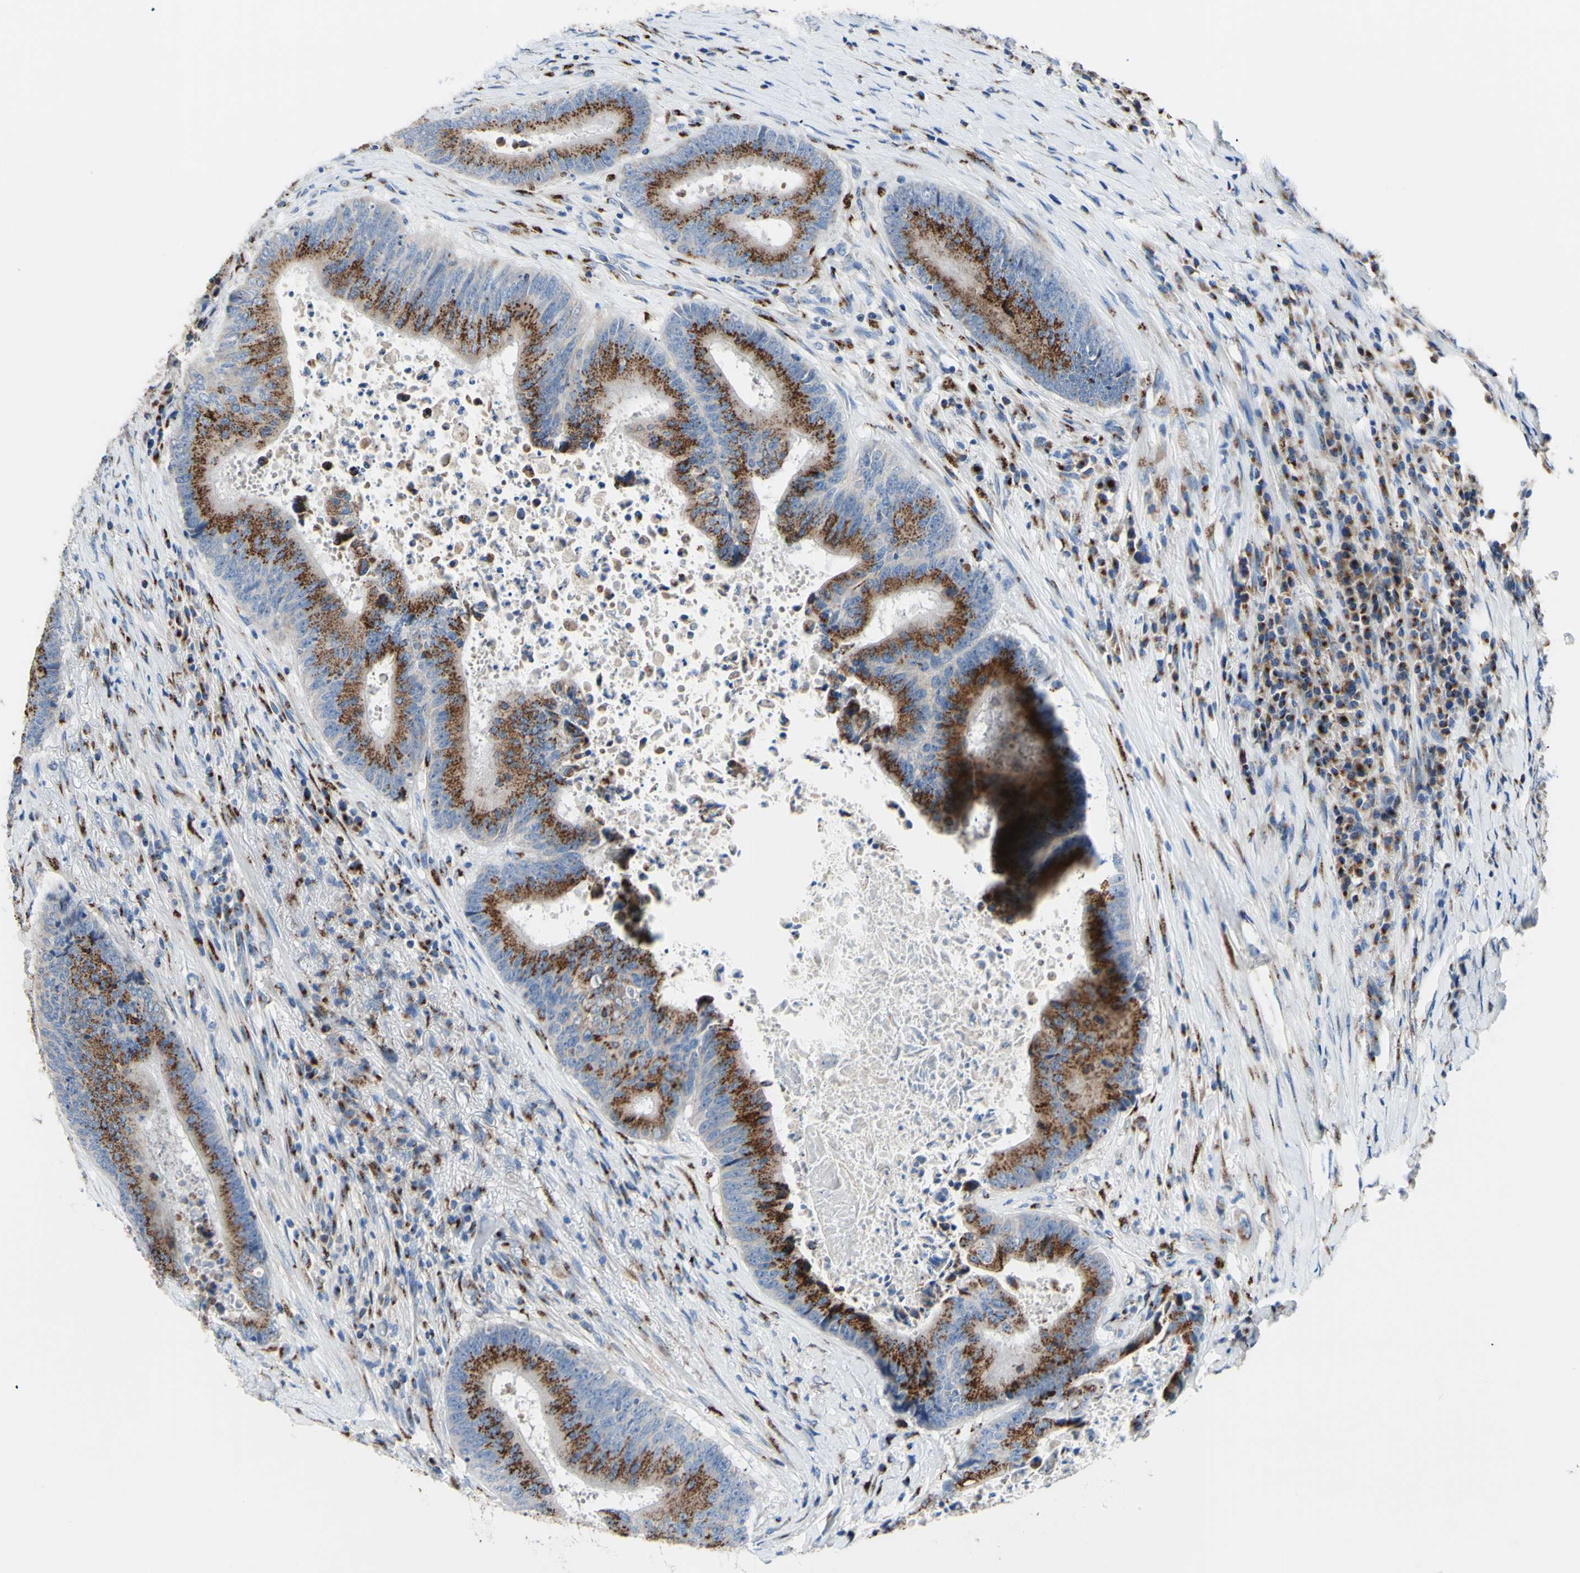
{"staining": {"intensity": "strong", "quantity": "25%-75%", "location": "cytoplasmic/membranous"}, "tissue": "colorectal cancer", "cell_type": "Tumor cells", "image_type": "cancer", "snomed": [{"axis": "morphology", "description": "Adenocarcinoma, NOS"}, {"axis": "topography", "description": "Rectum"}], "caption": "Immunohistochemical staining of human colorectal cancer displays strong cytoplasmic/membranous protein expression in about 25%-75% of tumor cells. The staining was performed using DAB, with brown indicating positive protein expression. Nuclei are stained blue with hematoxylin.", "gene": "GALNT2", "patient": {"sex": "male", "age": 72}}